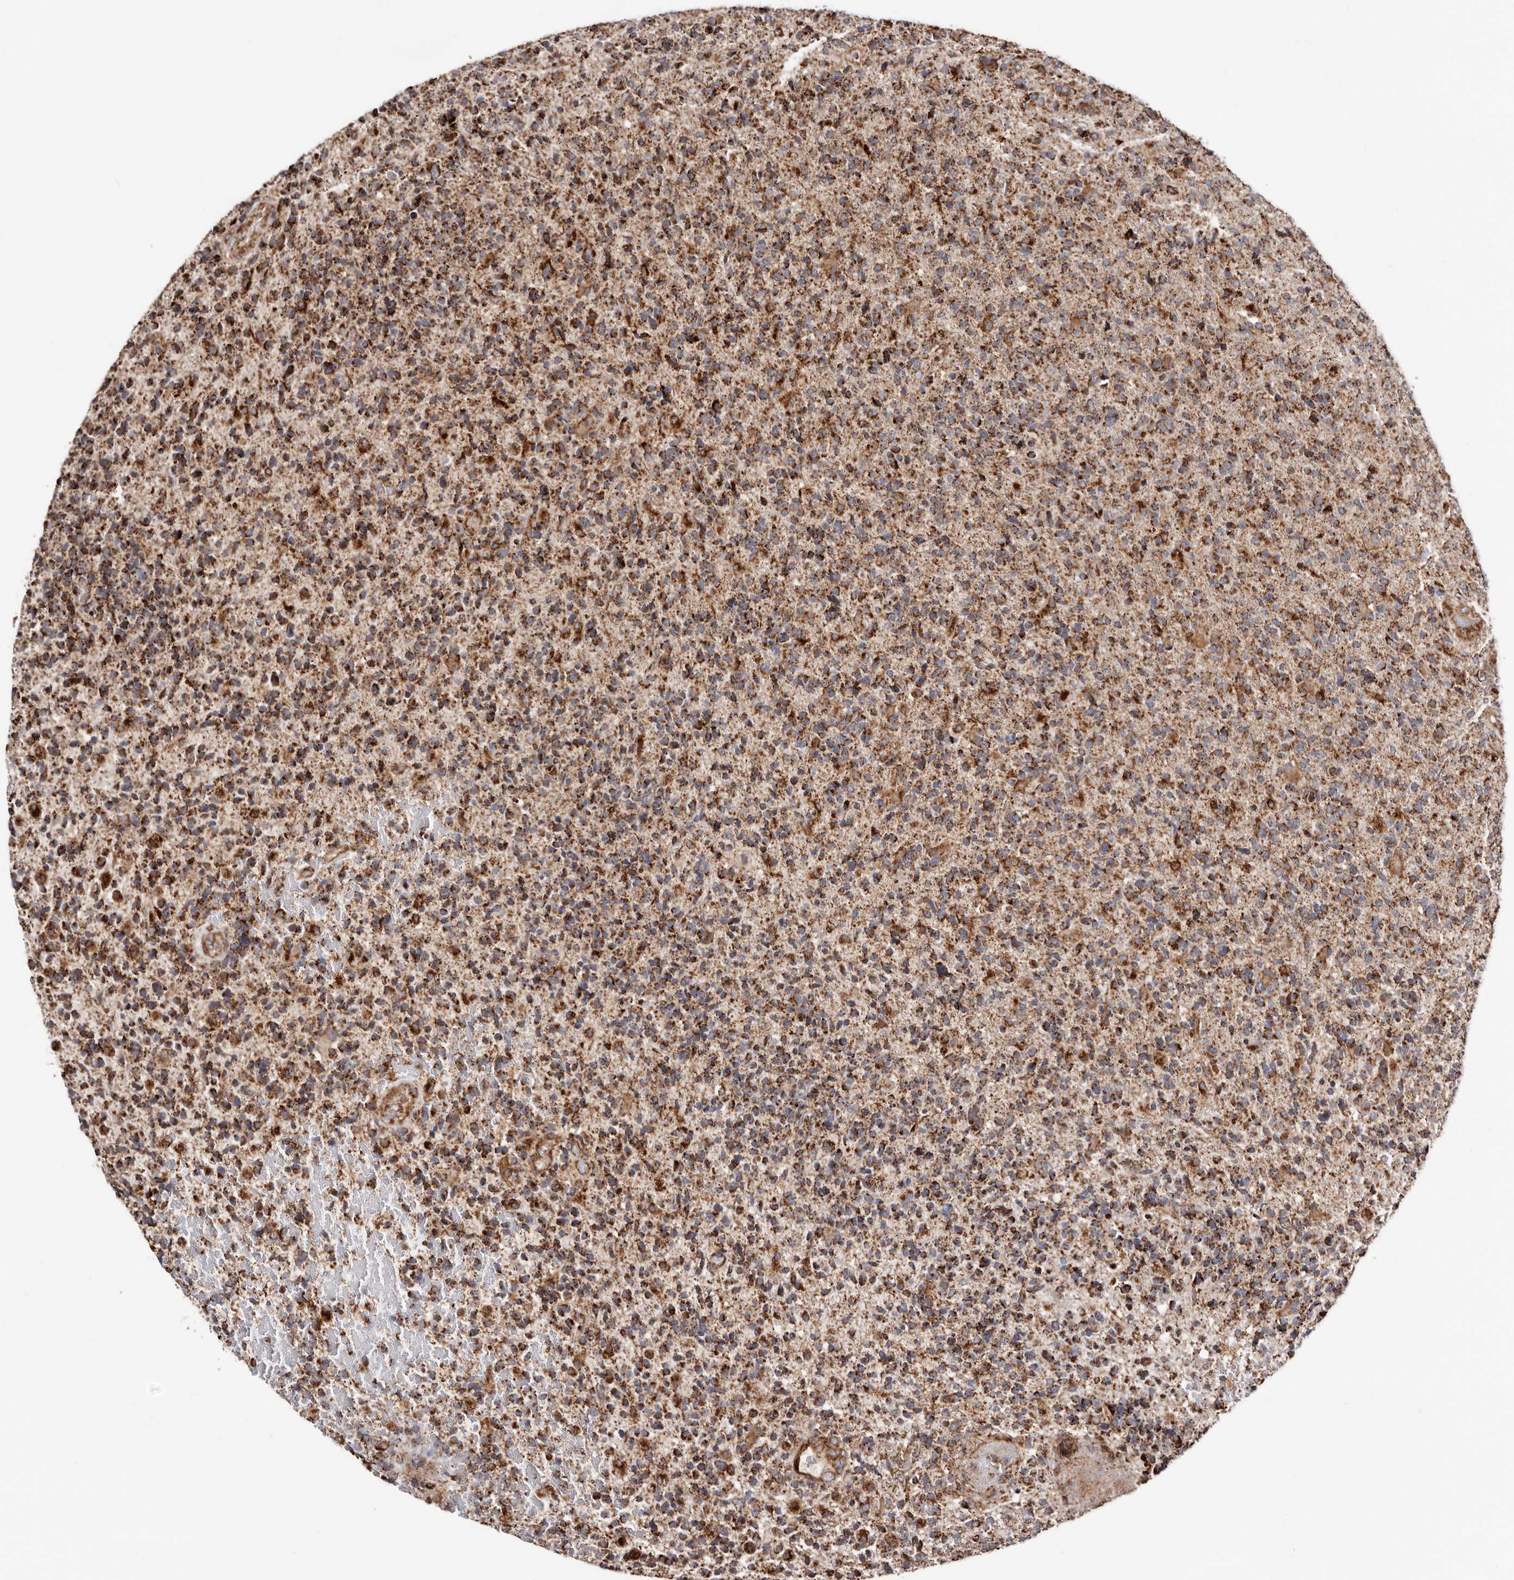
{"staining": {"intensity": "strong", "quantity": "25%-75%", "location": "cytoplasmic/membranous"}, "tissue": "glioma", "cell_type": "Tumor cells", "image_type": "cancer", "snomed": [{"axis": "morphology", "description": "Glioma, malignant, High grade"}, {"axis": "topography", "description": "Brain"}], "caption": "A high-resolution image shows immunohistochemistry (IHC) staining of glioma, which demonstrates strong cytoplasmic/membranous staining in approximately 25%-75% of tumor cells. (Stains: DAB in brown, nuclei in blue, Microscopy: brightfield microscopy at high magnification).", "gene": "PRKACB", "patient": {"sex": "male", "age": 72}}